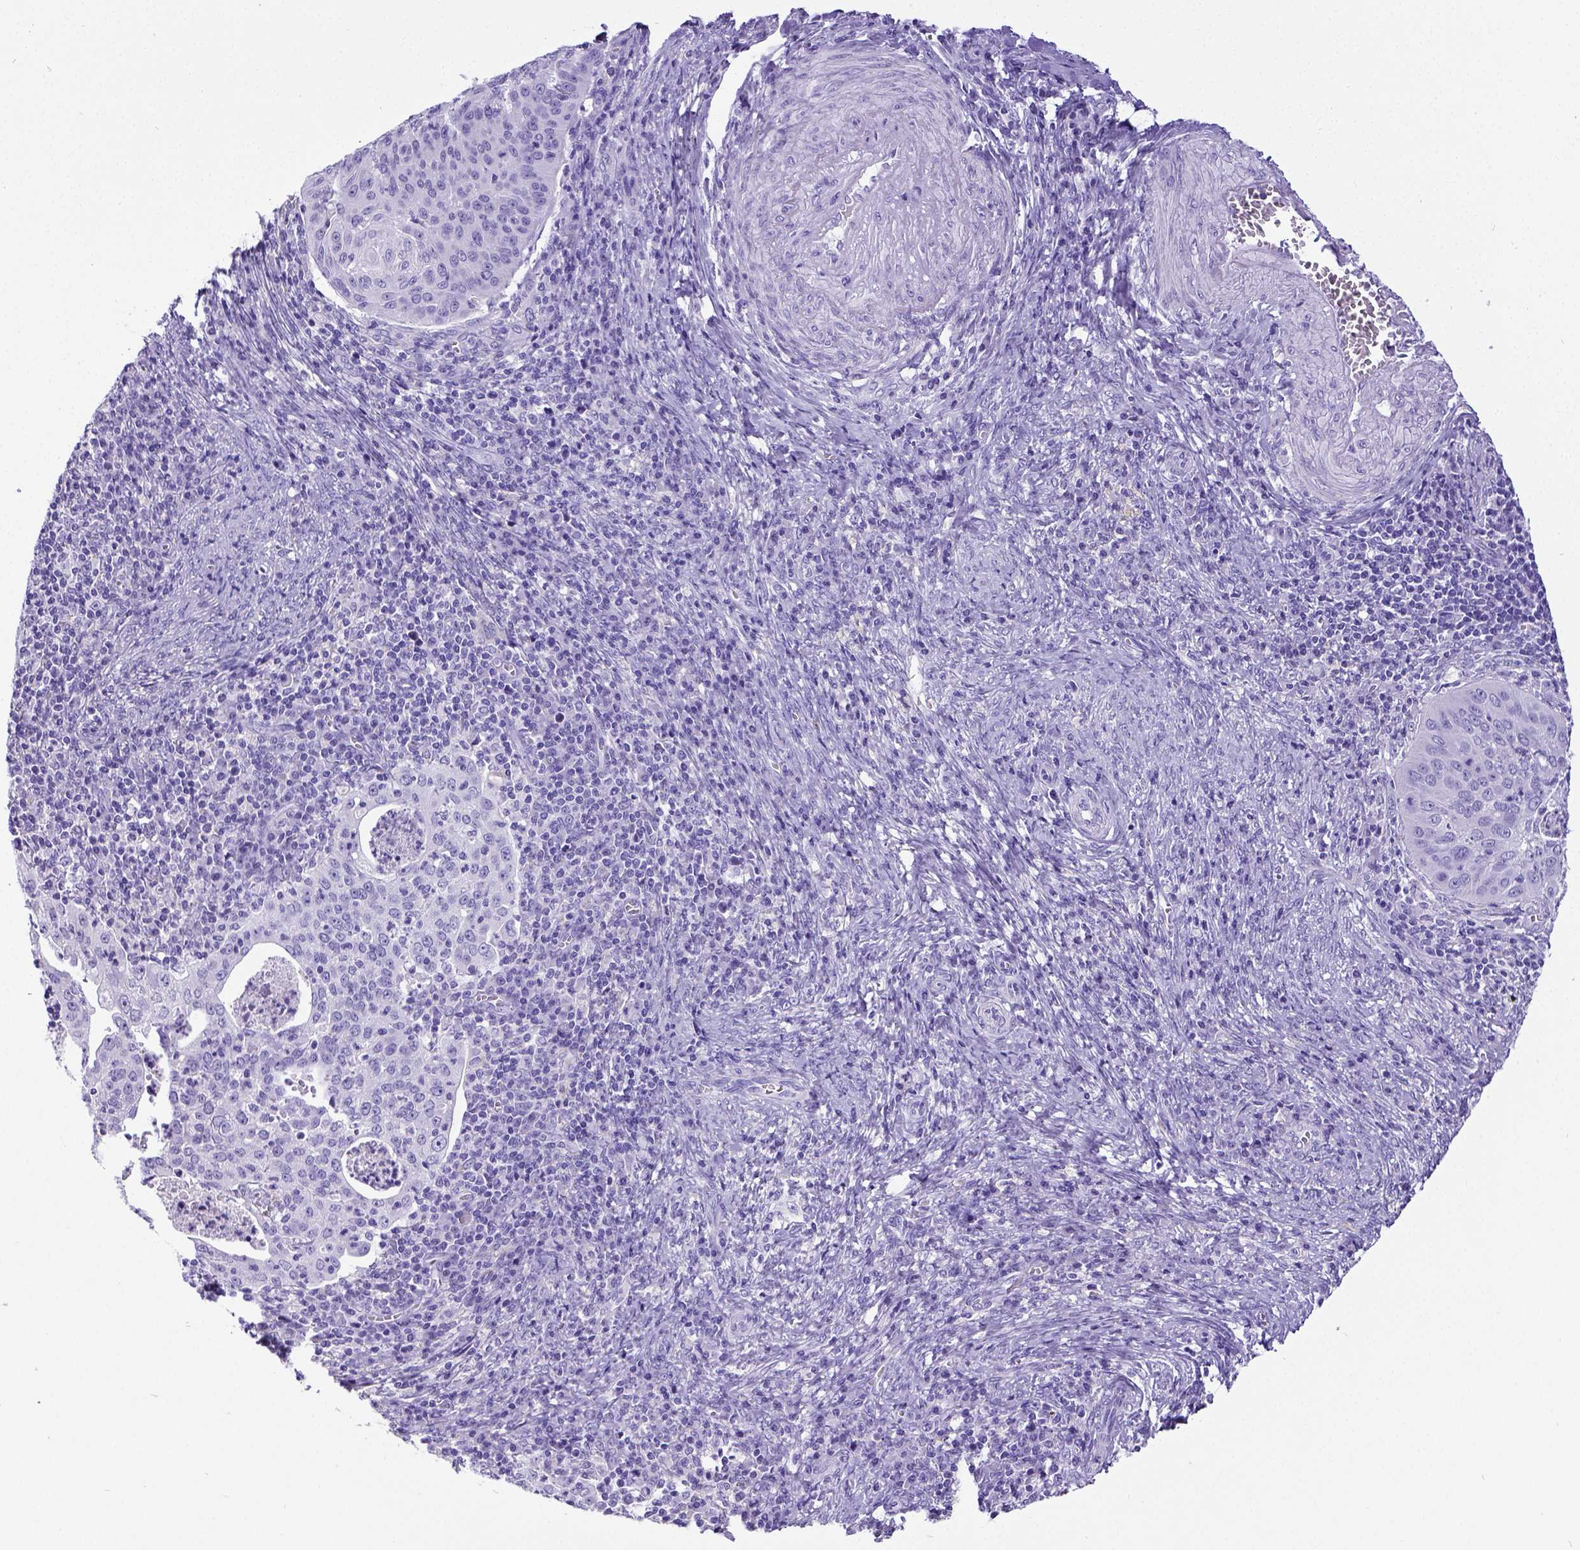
{"staining": {"intensity": "negative", "quantity": "none", "location": "none"}, "tissue": "cervical cancer", "cell_type": "Tumor cells", "image_type": "cancer", "snomed": [{"axis": "morphology", "description": "Squamous cell carcinoma, NOS"}, {"axis": "topography", "description": "Cervix"}], "caption": "Cervical cancer was stained to show a protein in brown. There is no significant positivity in tumor cells. (DAB IHC visualized using brightfield microscopy, high magnification).", "gene": "SATB2", "patient": {"sex": "female", "age": 39}}